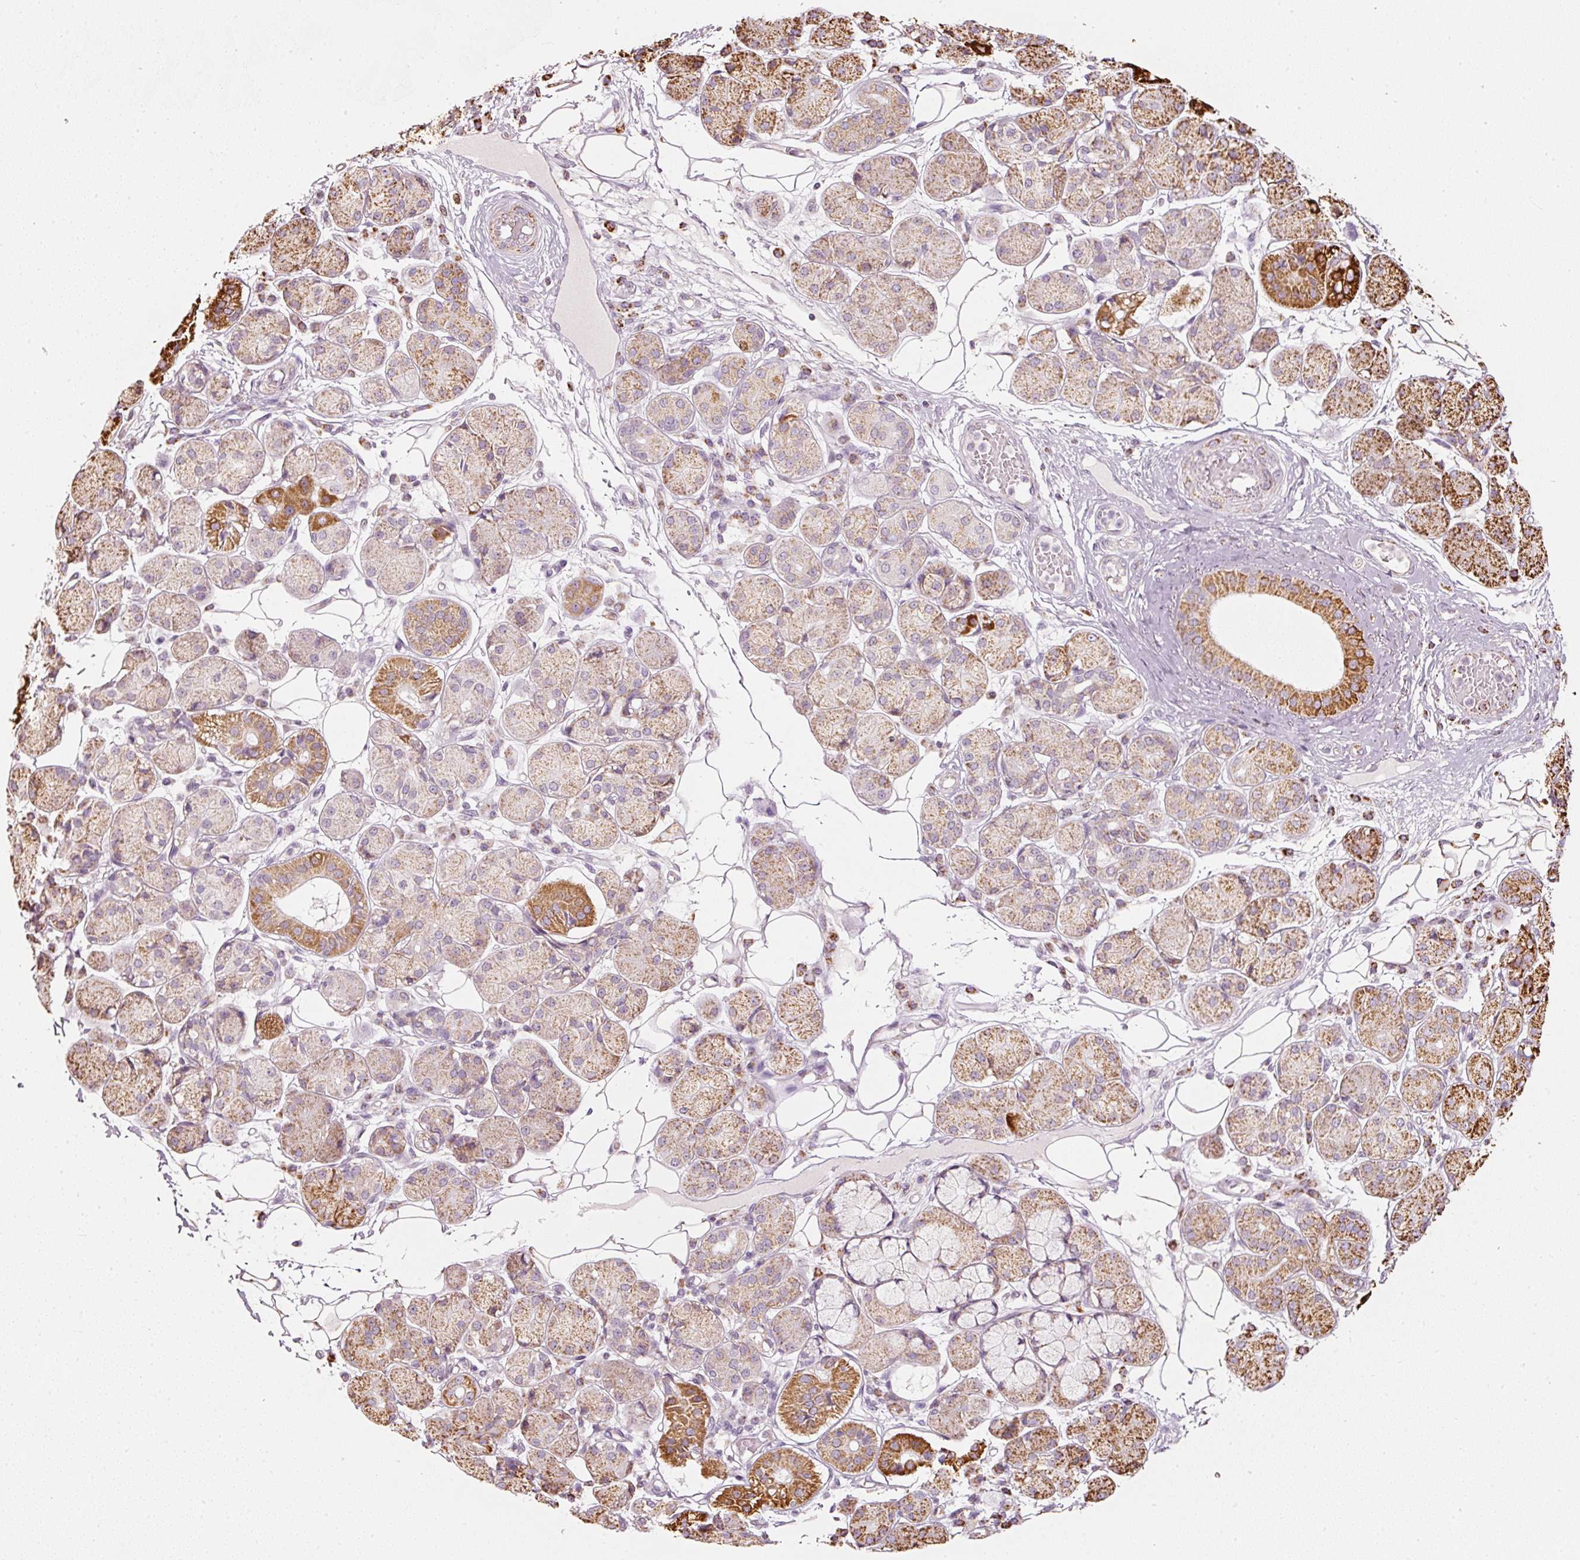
{"staining": {"intensity": "strong", "quantity": "25%-75%", "location": "cytoplasmic/membranous"}, "tissue": "salivary gland", "cell_type": "Glandular cells", "image_type": "normal", "snomed": [{"axis": "morphology", "description": "Squamous cell carcinoma, NOS"}, {"axis": "topography", "description": "Skin"}, {"axis": "topography", "description": "Head-Neck"}], "caption": "Immunohistochemical staining of benign human salivary gland reveals 25%-75% levels of strong cytoplasmic/membranous protein expression in approximately 25%-75% of glandular cells.", "gene": "UQCRC1", "patient": {"sex": "male", "age": 80}}